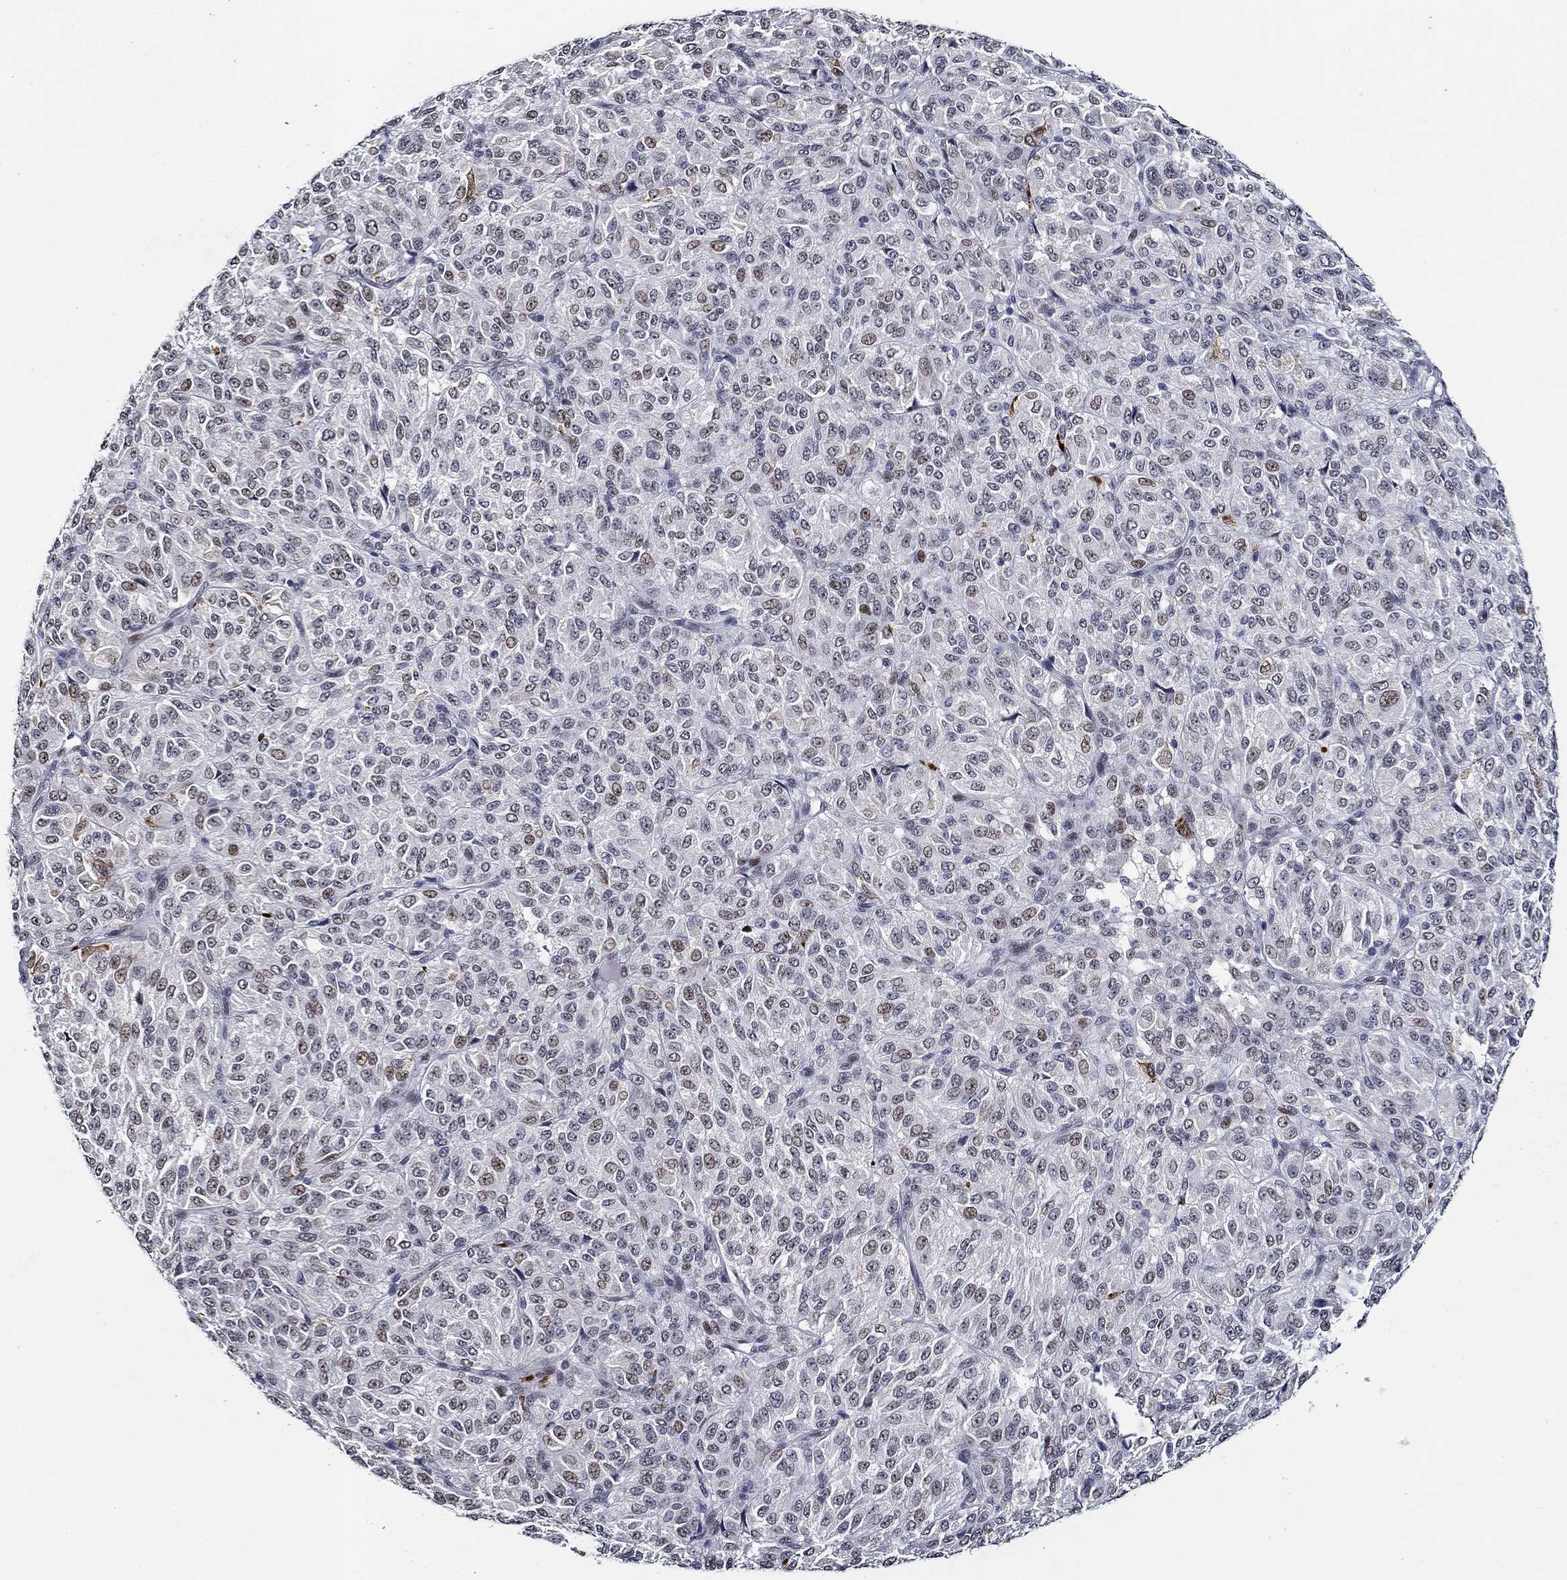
{"staining": {"intensity": "moderate", "quantity": "<25%", "location": "nuclear"}, "tissue": "melanoma", "cell_type": "Tumor cells", "image_type": "cancer", "snomed": [{"axis": "morphology", "description": "Malignant melanoma, Metastatic site"}, {"axis": "topography", "description": "Brain"}], "caption": "Melanoma stained with a protein marker demonstrates moderate staining in tumor cells.", "gene": "GATA2", "patient": {"sex": "female", "age": 56}}